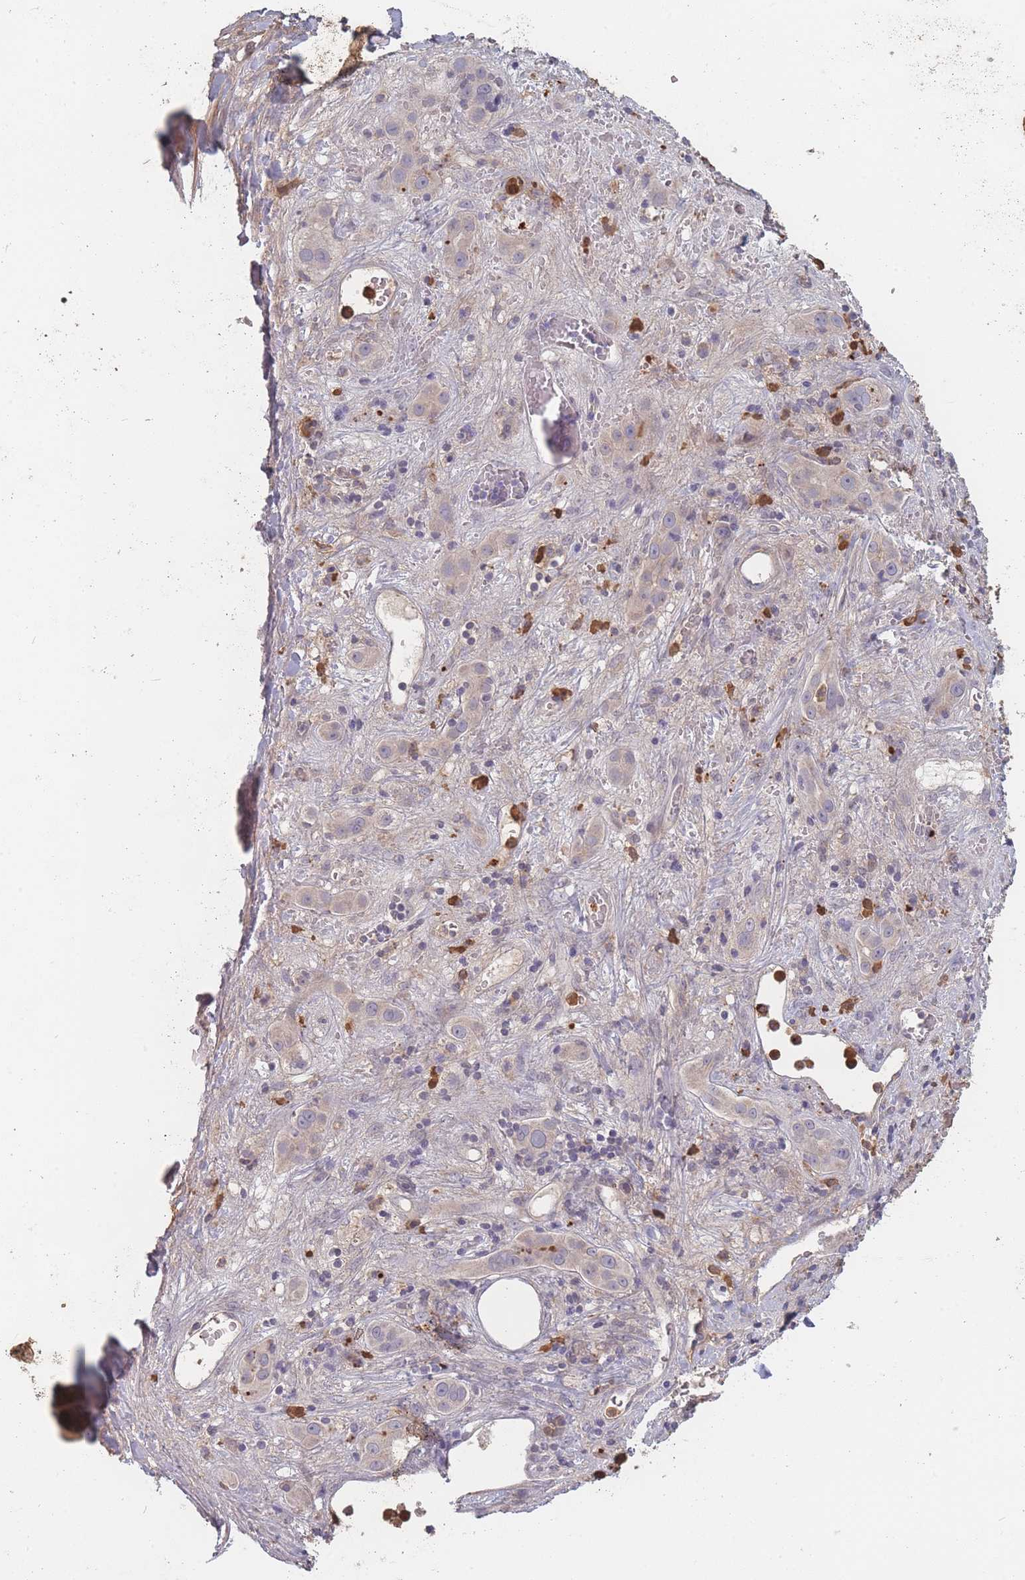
{"staining": {"intensity": "negative", "quantity": "none", "location": "none"}, "tissue": "liver cancer", "cell_type": "Tumor cells", "image_type": "cancer", "snomed": [{"axis": "morphology", "description": "Carcinoma, Hepatocellular, NOS"}, {"axis": "topography", "description": "Liver"}], "caption": "This is an immunohistochemistry (IHC) micrograph of hepatocellular carcinoma (liver). There is no expression in tumor cells.", "gene": "BST1", "patient": {"sex": "female", "age": 73}}